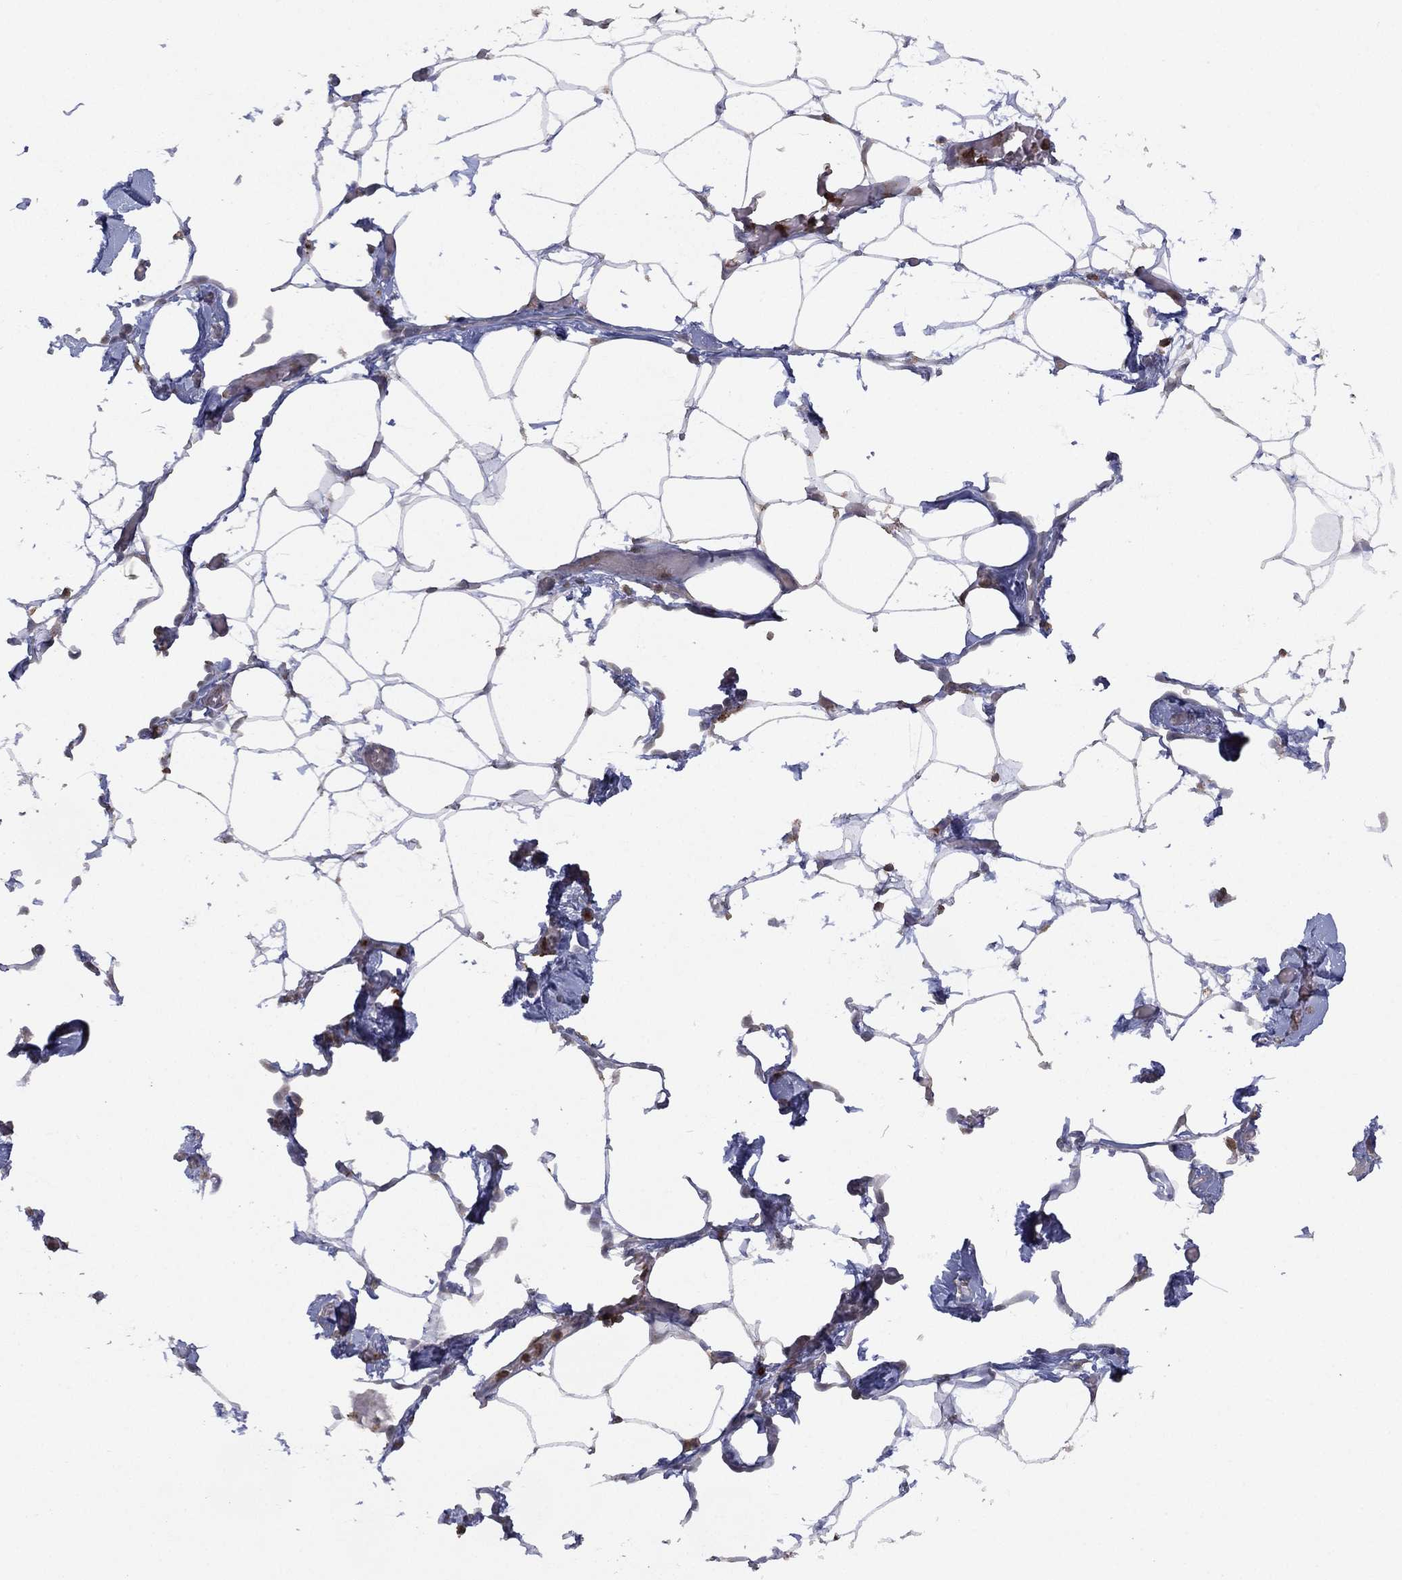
{"staining": {"intensity": "negative", "quantity": "none", "location": "none"}, "tissue": "adipose tissue", "cell_type": "Adipocytes", "image_type": "normal", "snomed": [{"axis": "morphology", "description": "Normal tissue, NOS"}, {"axis": "topography", "description": "Adipose tissue"}], "caption": "Adipocytes show no significant expression in normal adipose tissue.", "gene": "DOCK8", "patient": {"sex": "male", "age": 57}}